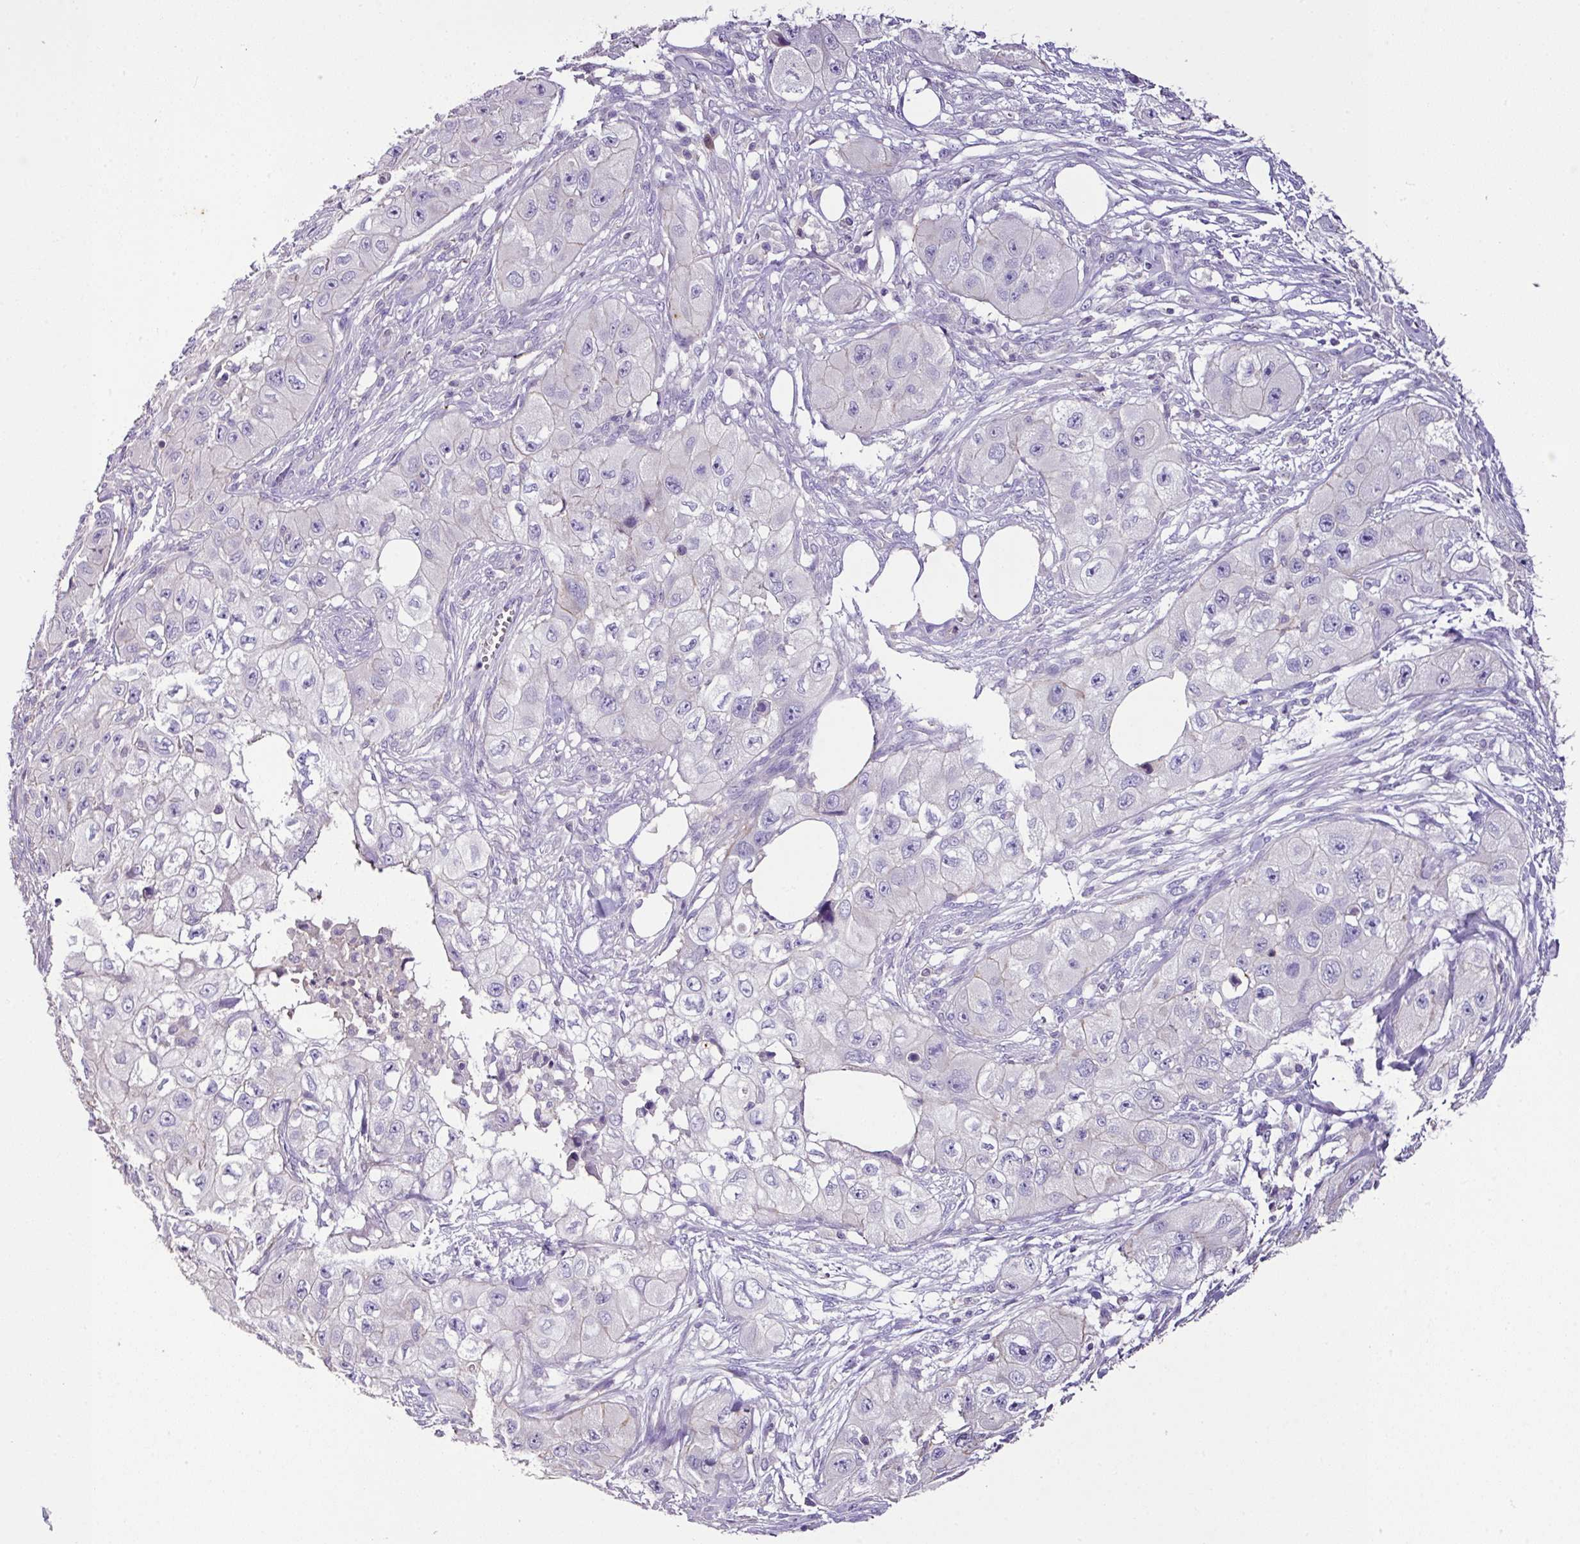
{"staining": {"intensity": "negative", "quantity": "none", "location": "none"}, "tissue": "skin cancer", "cell_type": "Tumor cells", "image_type": "cancer", "snomed": [{"axis": "morphology", "description": "Squamous cell carcinoma, NOS"}, {"axis": "topography", "description": "Skin"}, {"axis": "topography", "description": "Subcutis"}], "caption": "A photomicrograph of skin cancer (squamous cell carcinoma) stained for a protein demonstrates no brown staining in tumor cells. (DAB (3,3'-diaminobenzidine) IHC visualized using brightfield microscopy, high magnification).", "gene": "AGR3", "patient": {"sex": "male", "age": 73}}